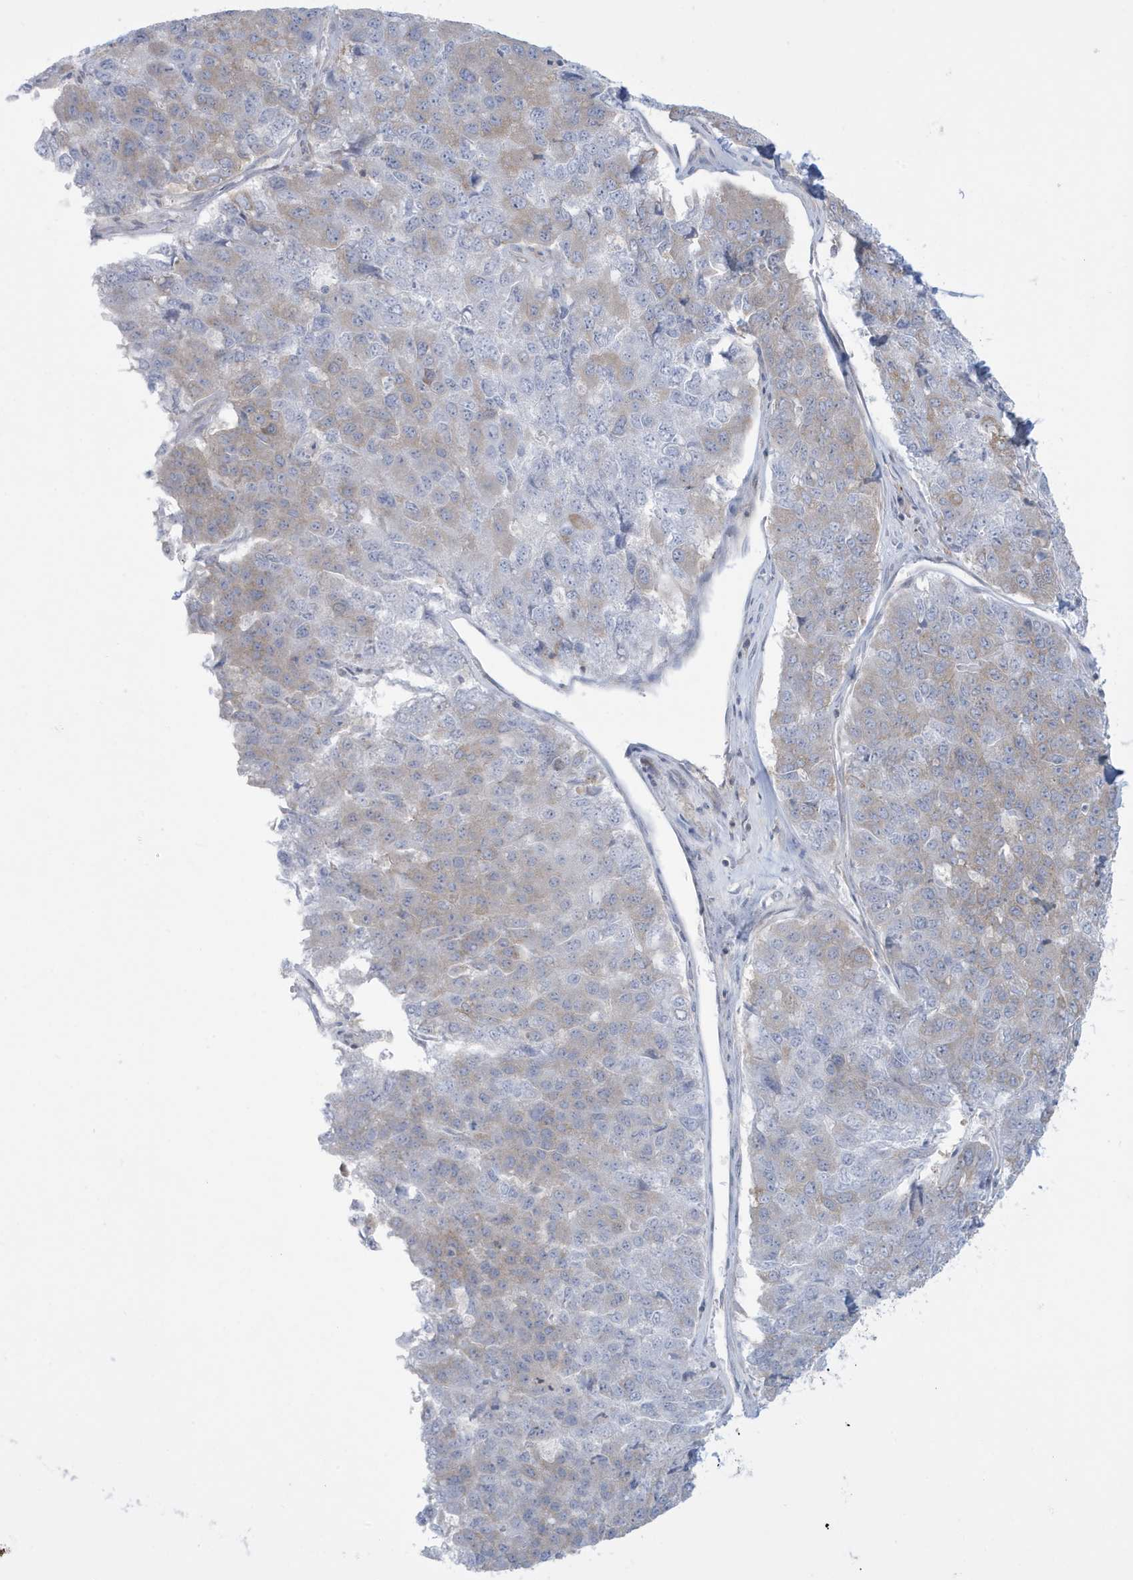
{"staining": {"intensity": "weak", "quantity": "<25%", "location": "cytoplasmic/membranous"}, "tissue": "pancreatic cancer", "cell_type": "Tumor cells", "image_type": "cancer", "snomed": [{"axis": "morphology", "description": "Adenocarcinoma, NOS"}, {"axis": "topography", "description": "Pancreas"}], "caption": "This is a micrograph of immunohistochemistry staining of pancreatic cancer, which shows no expression in tumor cells. Brightfield microscopy of immunohistochemistry (IHC) stained with DAB (brown) and hematoxylin (blue), captured at high magnification.", "gene": "SLAMF9", "patient": {"sex": "male", "age": 50}}